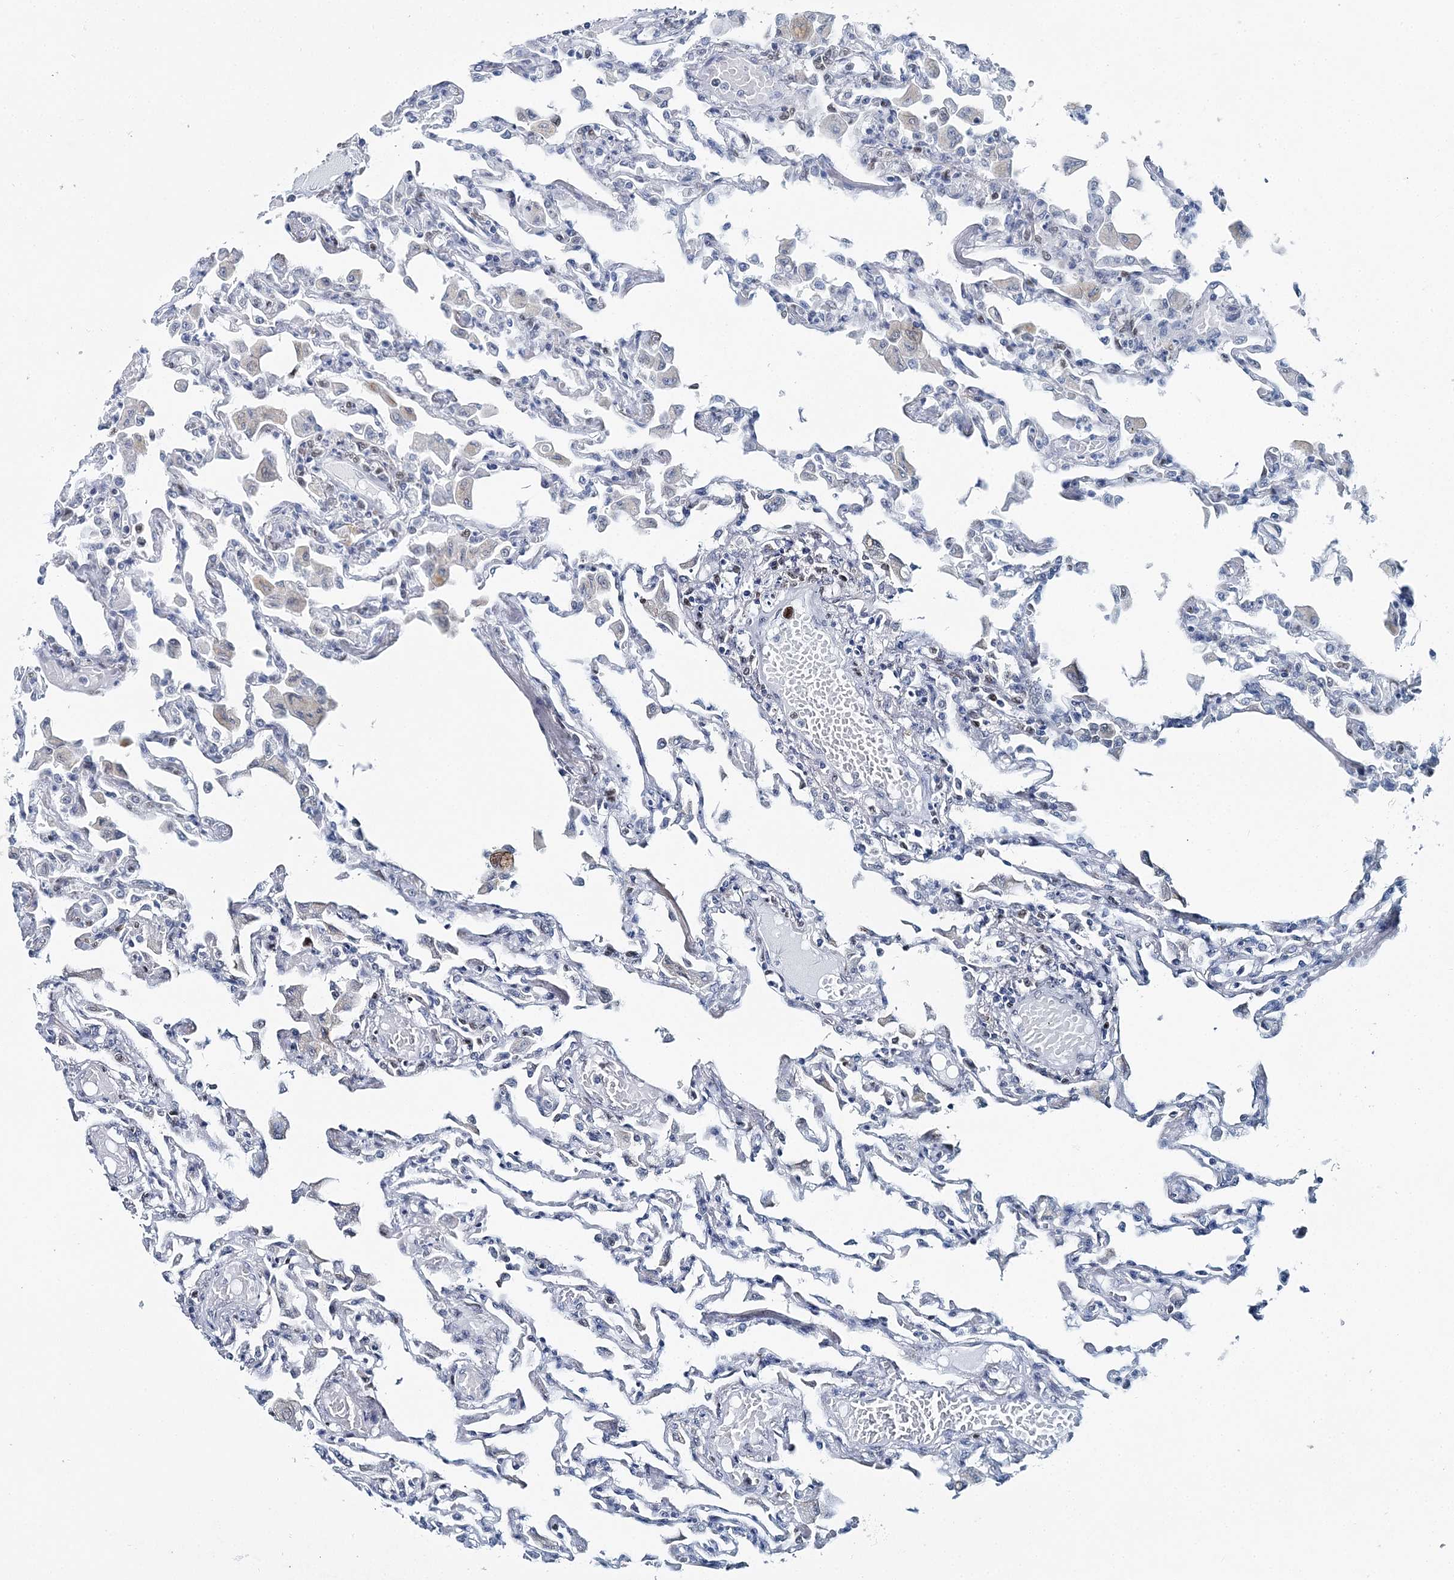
{"staining": {"intensity": "negative", "quantity": "none", "location": "none"}, "tissue": "lung", "cell_type": "Alveolar cells", "image_type": "normal", "snomed": [{"axis": "morphology", "description": "Normal tissue, NOS"}, {"axis": "topography", "description": "Bronchus"}, {"axis": "topography", "description": "Lung"}], "caption": "IHC micrograph of unremarkable lung: lung stained with DAB displays no significant protein staining in alveolar cells. The staining was performed using DAB to visualize the protein expression in brown, while the nuclei were stained in blue with hematoxylin (Magnification: 20x).", "gene": "HAT1", "patient": {"sex": "female", "age": 49}}